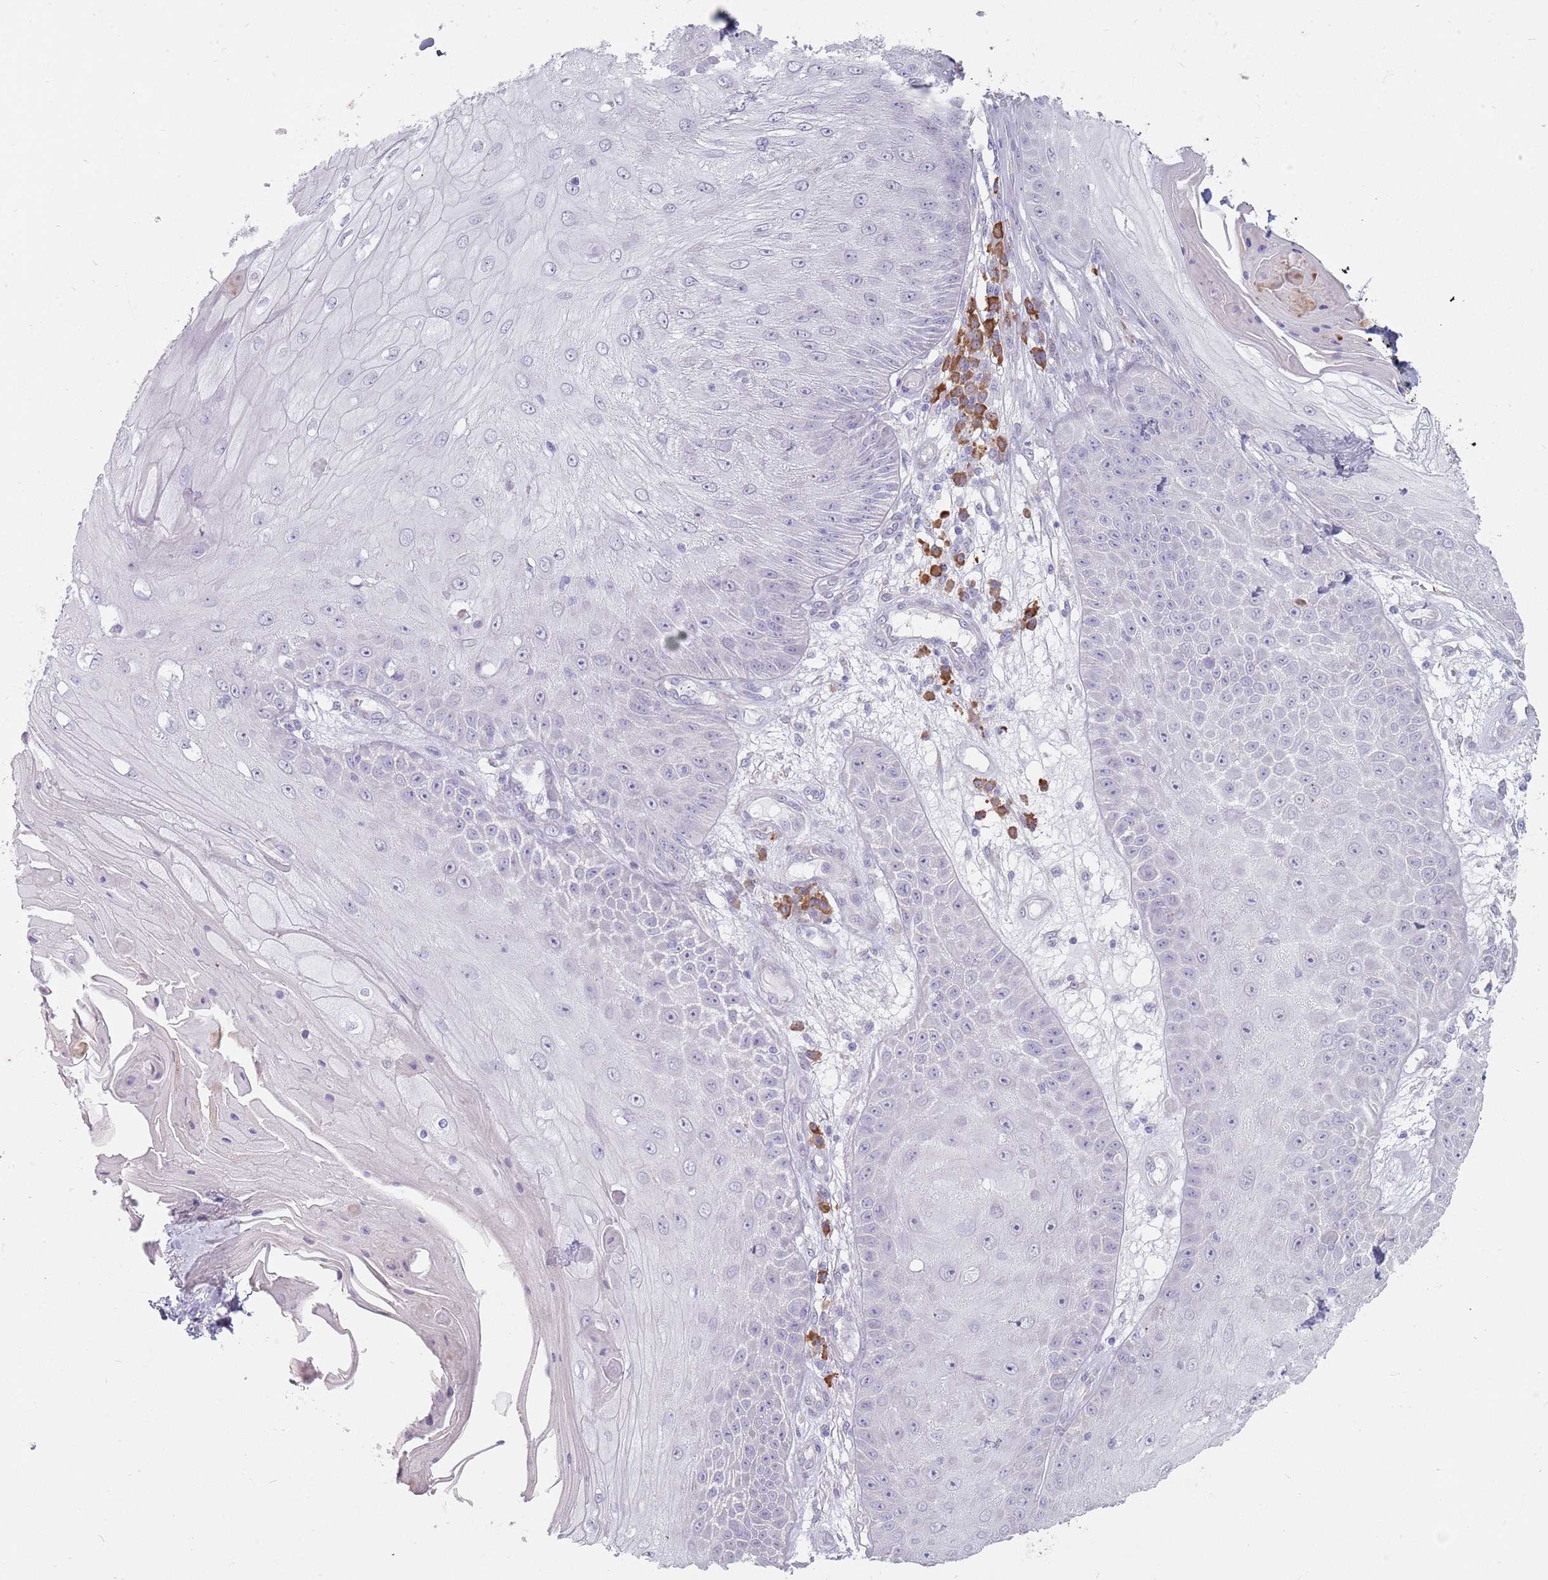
{"staining": {"intensity": "negative", "quantity": "none", "location": "none"}, "tissue": "skin cancer", "cell_type": "Tumor cells", "image_type": "cancer", "snomed": [{"axis": "morphology", "description": "Squamous cell carcinoma, NOS"}, {"axis": "topography", "description": "Skin"}], "caption": "DAB (3,3'-diaminobenzidine) immunohistochemical staining of skin cancer (squamous cell carcinoma) reveals no significant expression in tumor cells.", "gene": "DXO", "patient": {"sex": "male", "age": 70}}